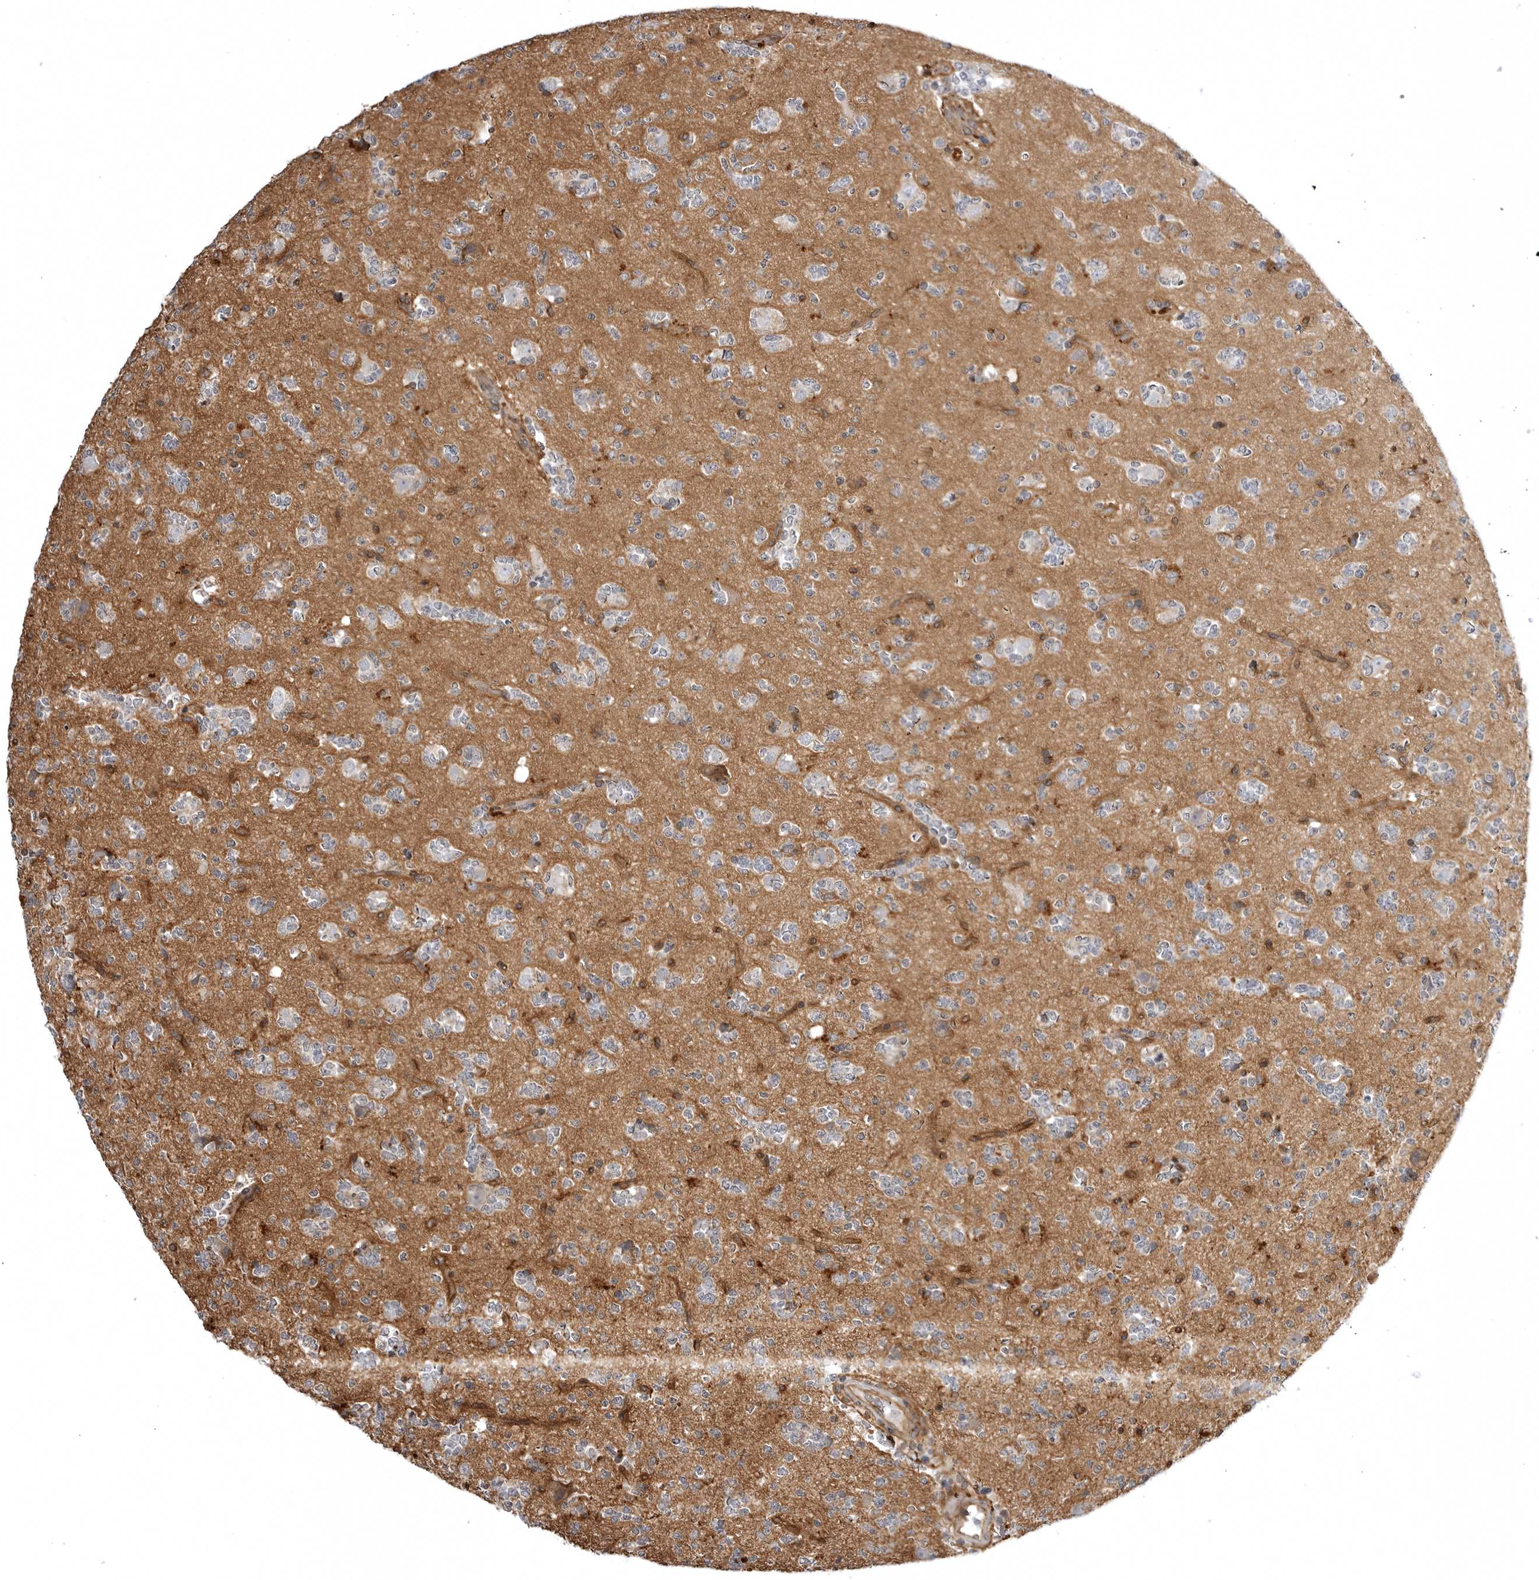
{"staining": {"intensity": "negative", "quantity": "none", "location": "none"}, "tissue": "glioma", "cell_type": "Tumor cells", "image_type": "cancer", "snomed": [{"axis": "morphology", "description": "Glioma, malignant, High grade"}, {"axis": "topography", "description": "Brain"}], "caption": "Photomicrograph shows no significant protein staining in tumor cells of glioma.", "gene": "ARL5A", "patient": {"sex": "female", "age": 62}}